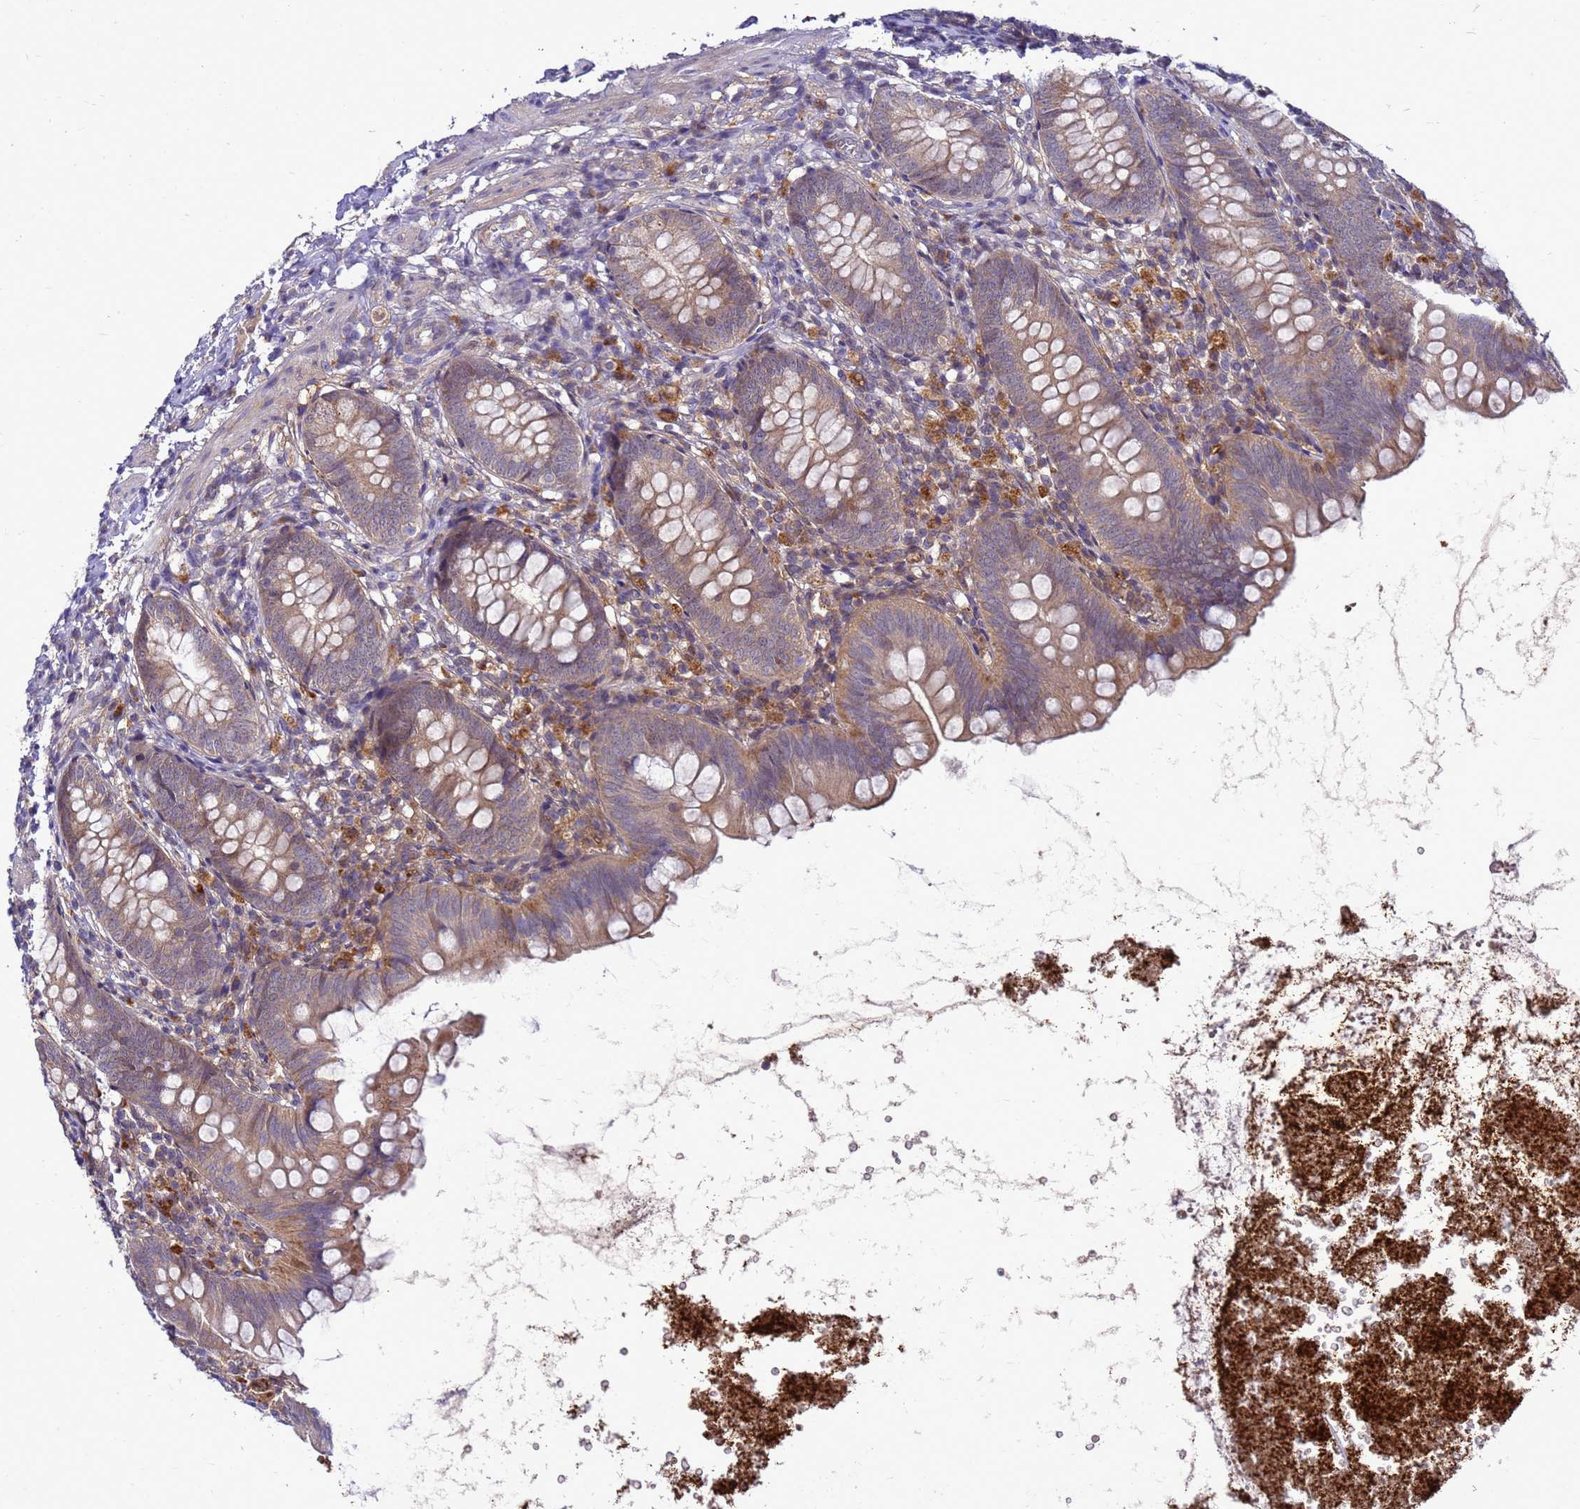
{"staining": {"intensity": "moderate", "quantity": ">75%", "location": "cytoplasmic/membranous"}, "tissue": "appendix", "cell_type": "Glandular cells", "image_type": "normal", "snomed": [{"axis": "morphology", "description": "Normal tissue, NOS"}, {"axis": "topography", "description": "Appendix"}], "caption": "Immunohistochemistry (IHC) (DAB (3,3'-diaminobenzidine)) staining of normal human appendix exhibits moderate cytoplasmic/membranous protein positivity in approximately >75% of glandular cells.", "gene": "ENOPH1", "patient": {"sex": "female", "age": 62}}